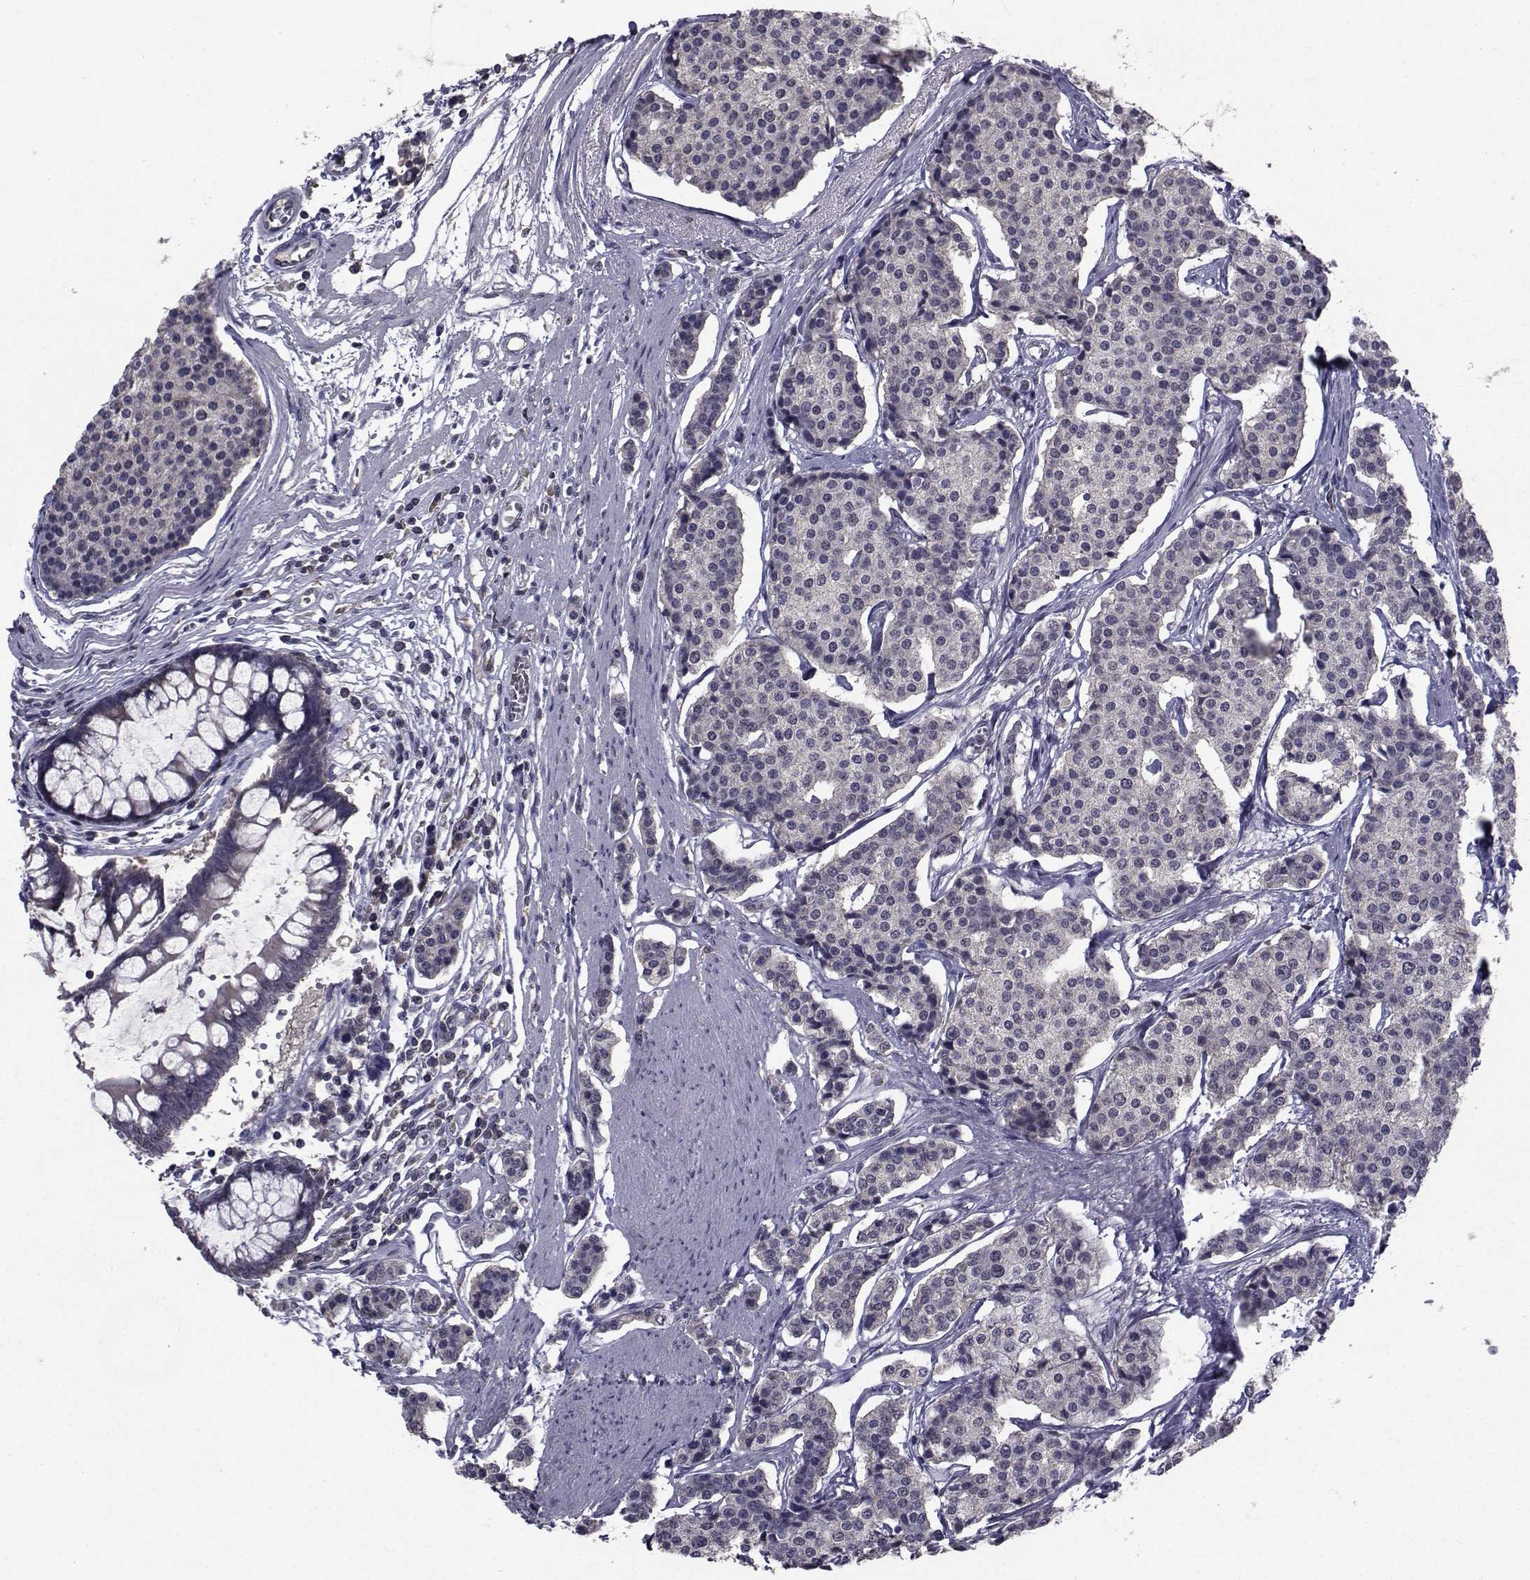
{"staining": {"intensity": "negative", "quantity": "none", "location": "none"}, "tissue": "carcinoid", "cell_type": "Tumor cells", "image_type": "cancer", "snomed": [{"axis": "morphology", "description": "Carcinoid, malignant, NOS"}, {"axis": "topography", "description": "Small intestine"}], "caption": "There is no significant positivity in tumor cells of carcinoid (malignant).", "gene": "CYP2S1", "patient": {"sex": "female", "age": 65}}